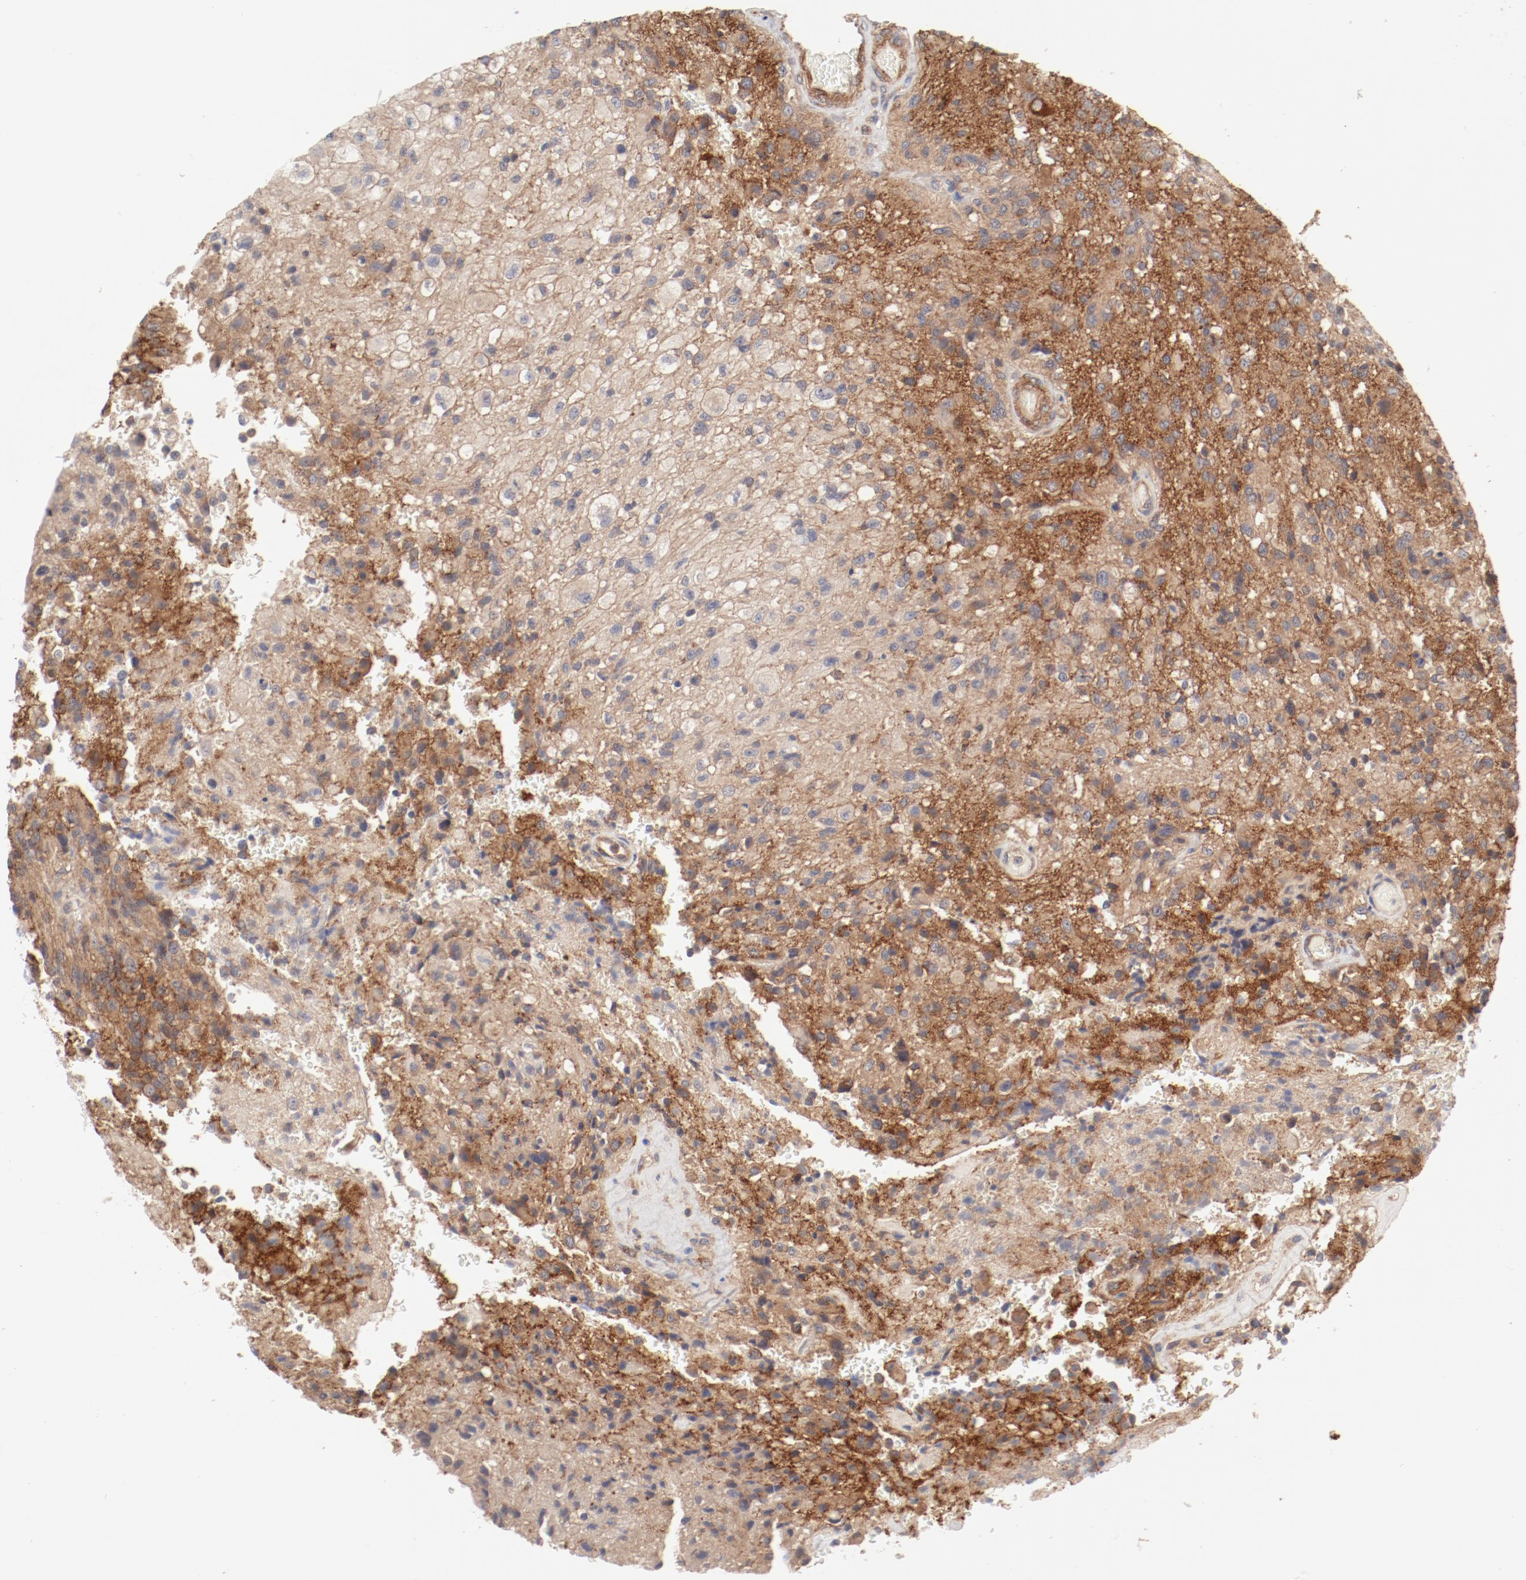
{"staining": {"intensity": "moderate", "quantity": "25%-75%", "location": "cytoplasmic/membranous"}, "tissue": "glioma", "cell_type": "Tumor cells", "image_type": "cancer", "snomed": [{"axis": "morphology", "description": "Normal tissue, NOS"}, {"axis": "morphology", "description": "Glioma, malignant, High grade"}, {"axis": "topography", "description": "Cerebral cortex"}], "caption": "Glioma tissue demonstrates moderate cytoplasmic/membranous positivity in approximately 25%-75% of tumor cells, visualized by immunohistochemistry. Using DAB (3,3'-diaminobenzidine) (brown) and hematoxylin (blue) stains, captured at high magnification using brightfield microscopy.", "gene": "AP2A1", "patient": {"sex": "male", "age": 56}}